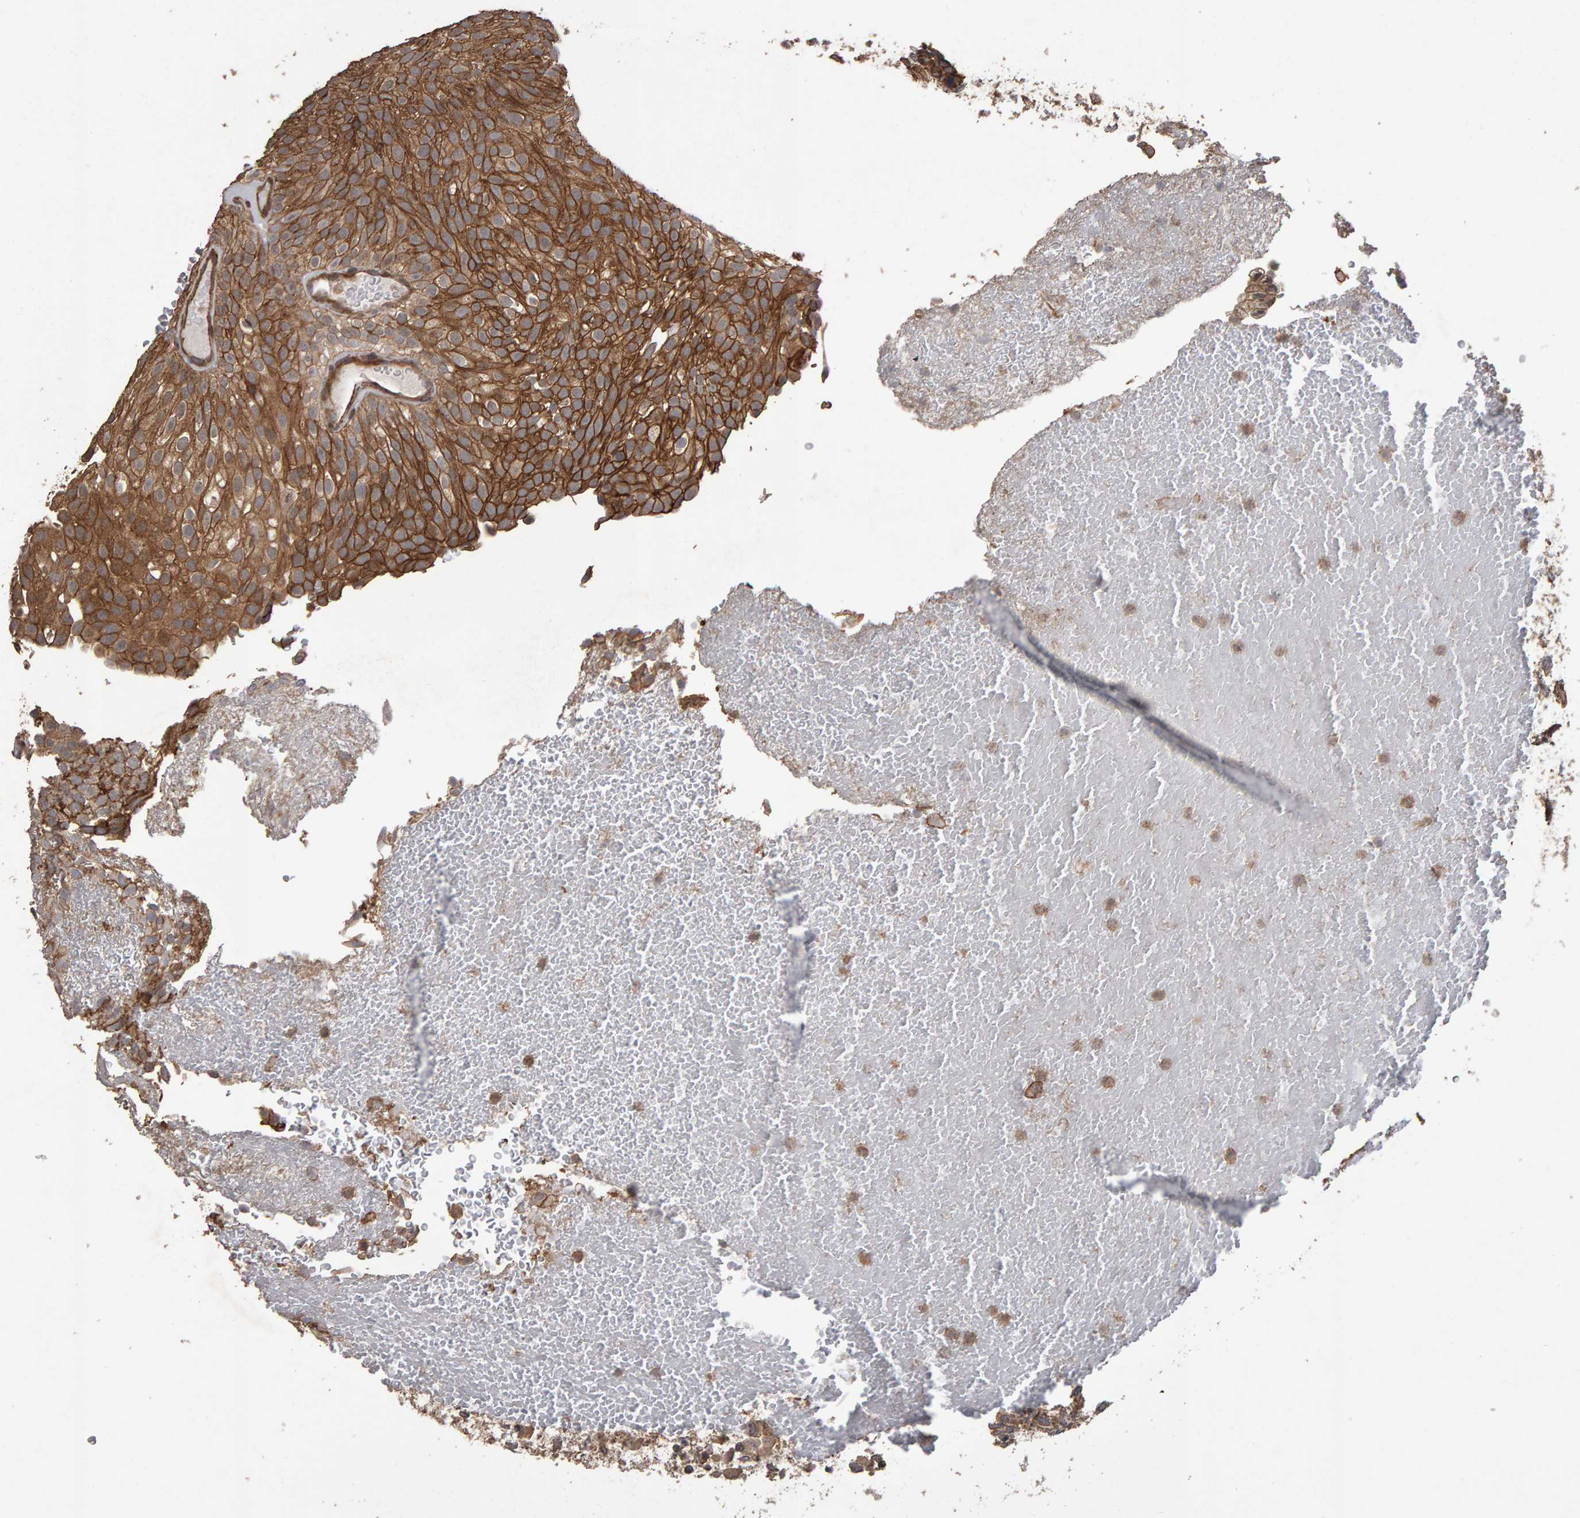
{"staining": {"intensity": "strong", "quantity": ">75%", "location": "cytoplasmic/membranous"}, "tissue": "urothelial cancer", "cell_type": "Tumor cells", "image_type": "cancer", "snomed": [{"axis": "morphology", "description": "Urothelial carcinoma, Low grade"}, {"axis": "topography", "description": "Urinary bladder"}], "caption": "The photomicrograph displays immunohistochemical staining of urothelial cancer. There is strong cytoplasmic/membranous expression is appreciated in about >75% of tumor cells.", "gene": "SCRIB", "patient": {"sex": "male", "age": 78}}